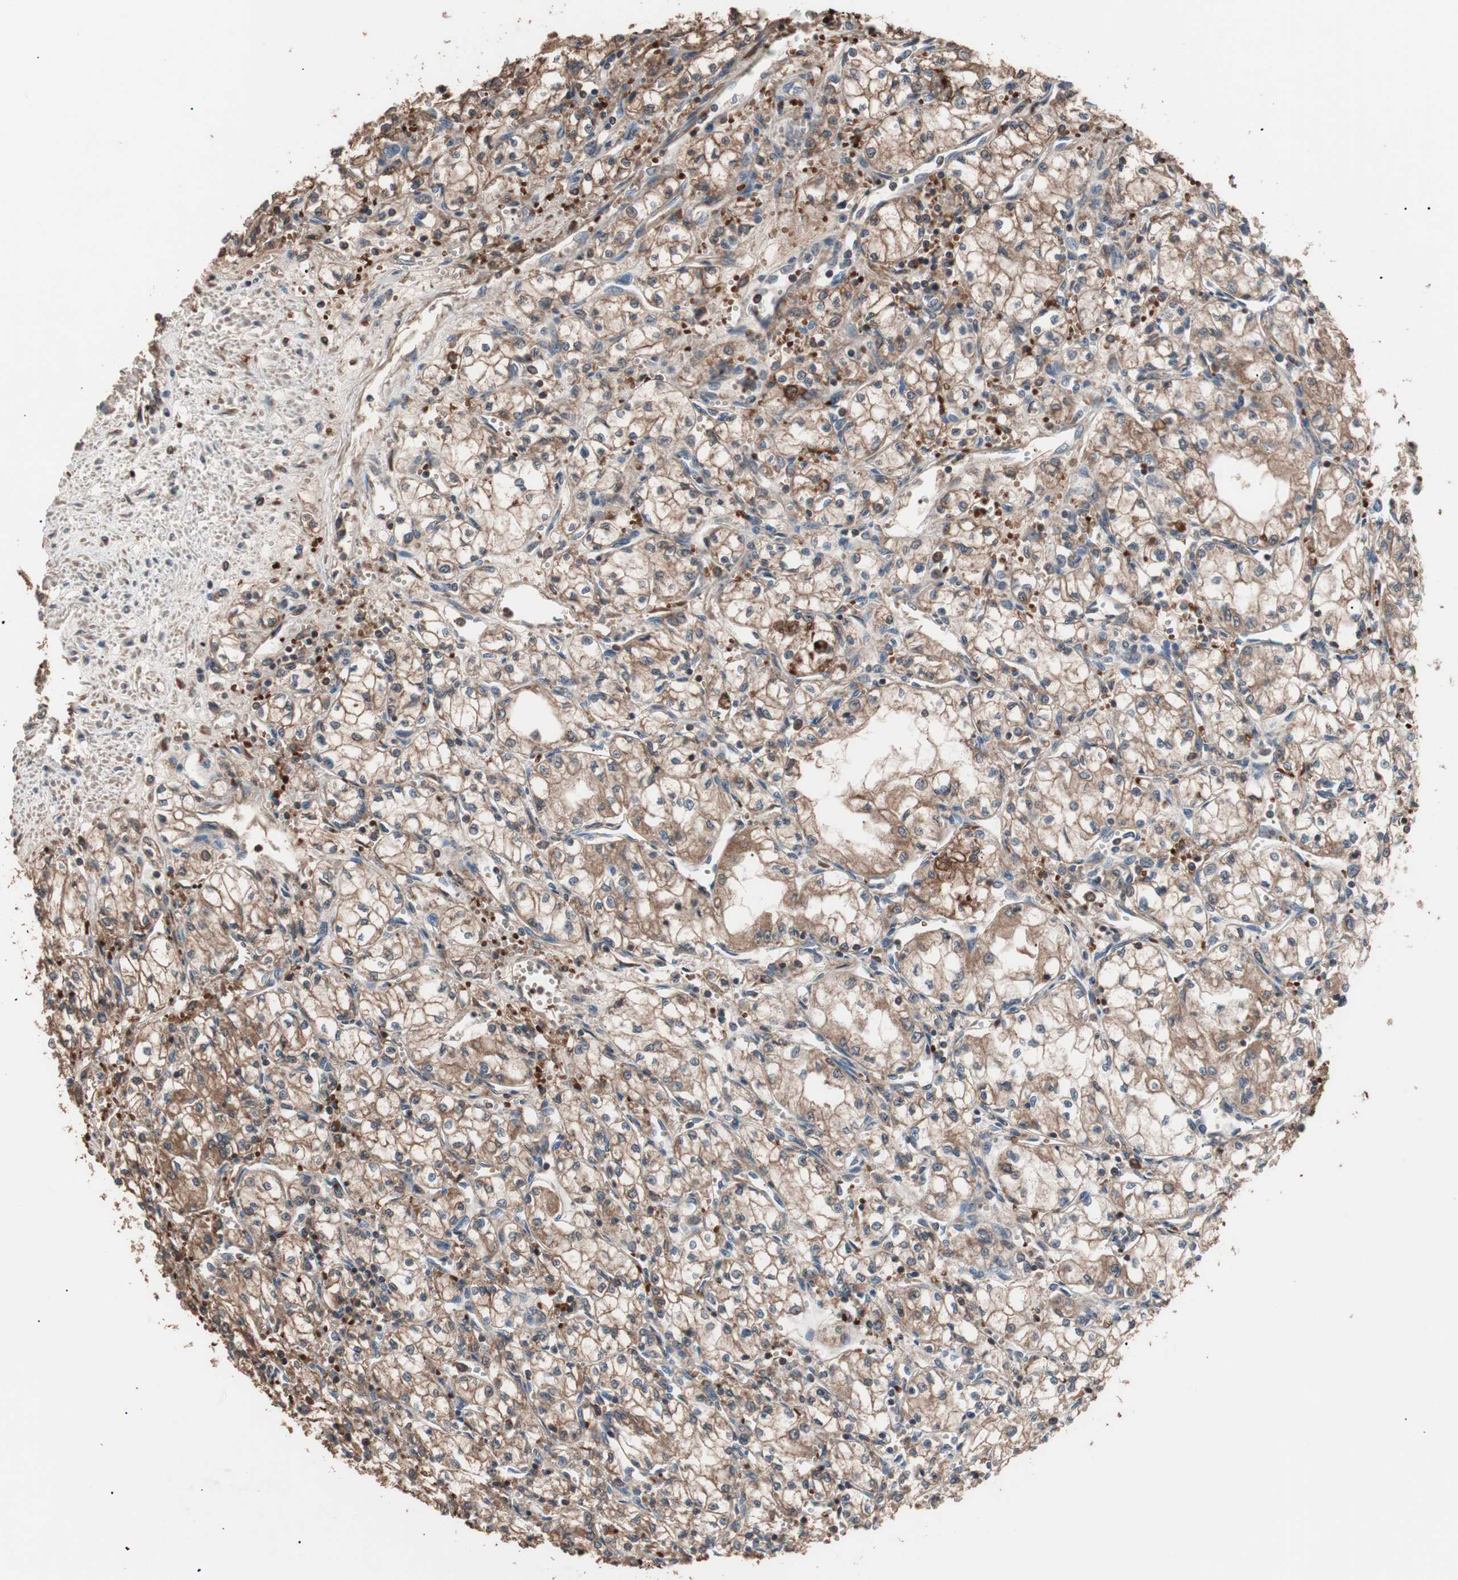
{"staining": {"intensity": "moderate", "quantity": ">75%", "location": "cytoplasmic/membranous"}, "tissue": "renal cancer", "cell_type": "Tumor cells", "image_type": "cancer", "snomed": [{"axis": "morphology", "description": "Normal tissue, NOS"}, {"axis": "morphology", "description": "Adenocarcinoma, NOS"}, {"axis": "topography", "description": "Kidney"}], "caption": "The photomicrograph shows staining of renal cancer, revealing moderate cytoplasmic/membranous protein staining (brown color) within tumor cells.", "gene": "GLYCTK", "patient": {"sex": "male", "age": 59}}